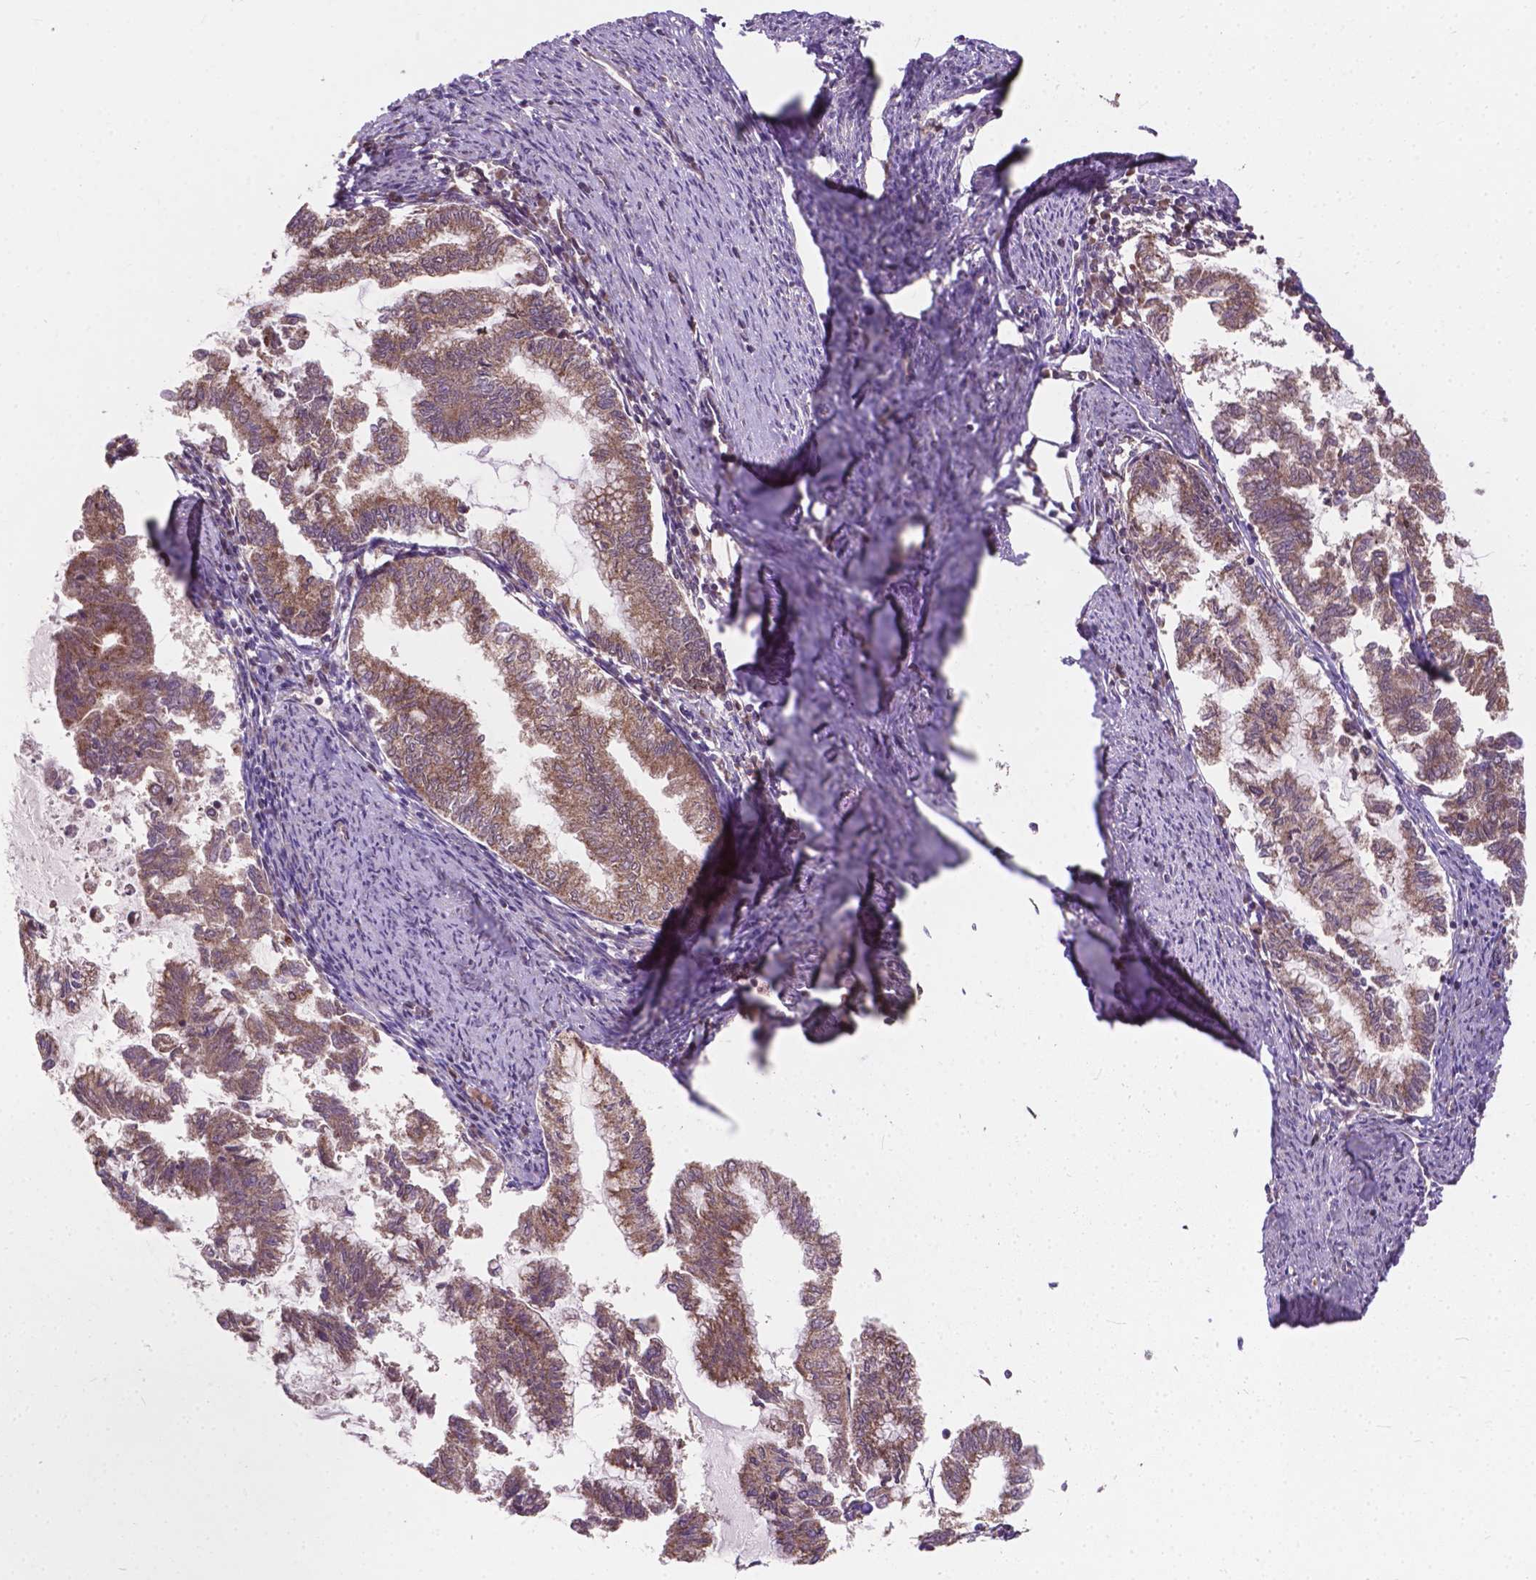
{"staining": {"intensity": "weak", "quantity": "<25%", "location": "cytoplasmic/membranous"}, "tissue": "endometrial cancer", "cell_type": "Tumor cells", "image_type": "cancer", "snomed": [{"axis": "morphology", "description": "Adenocarcinoma, NOS"}, {"axis": "topography", "description": "Endometrium"}], "caption": "An IHC micrograph of endometrial cancer is shown. There is no staining in tumor cells of endometrial cancer.", "gene": "MRPL33", "patient": {"sex": "female", "age": 79}}